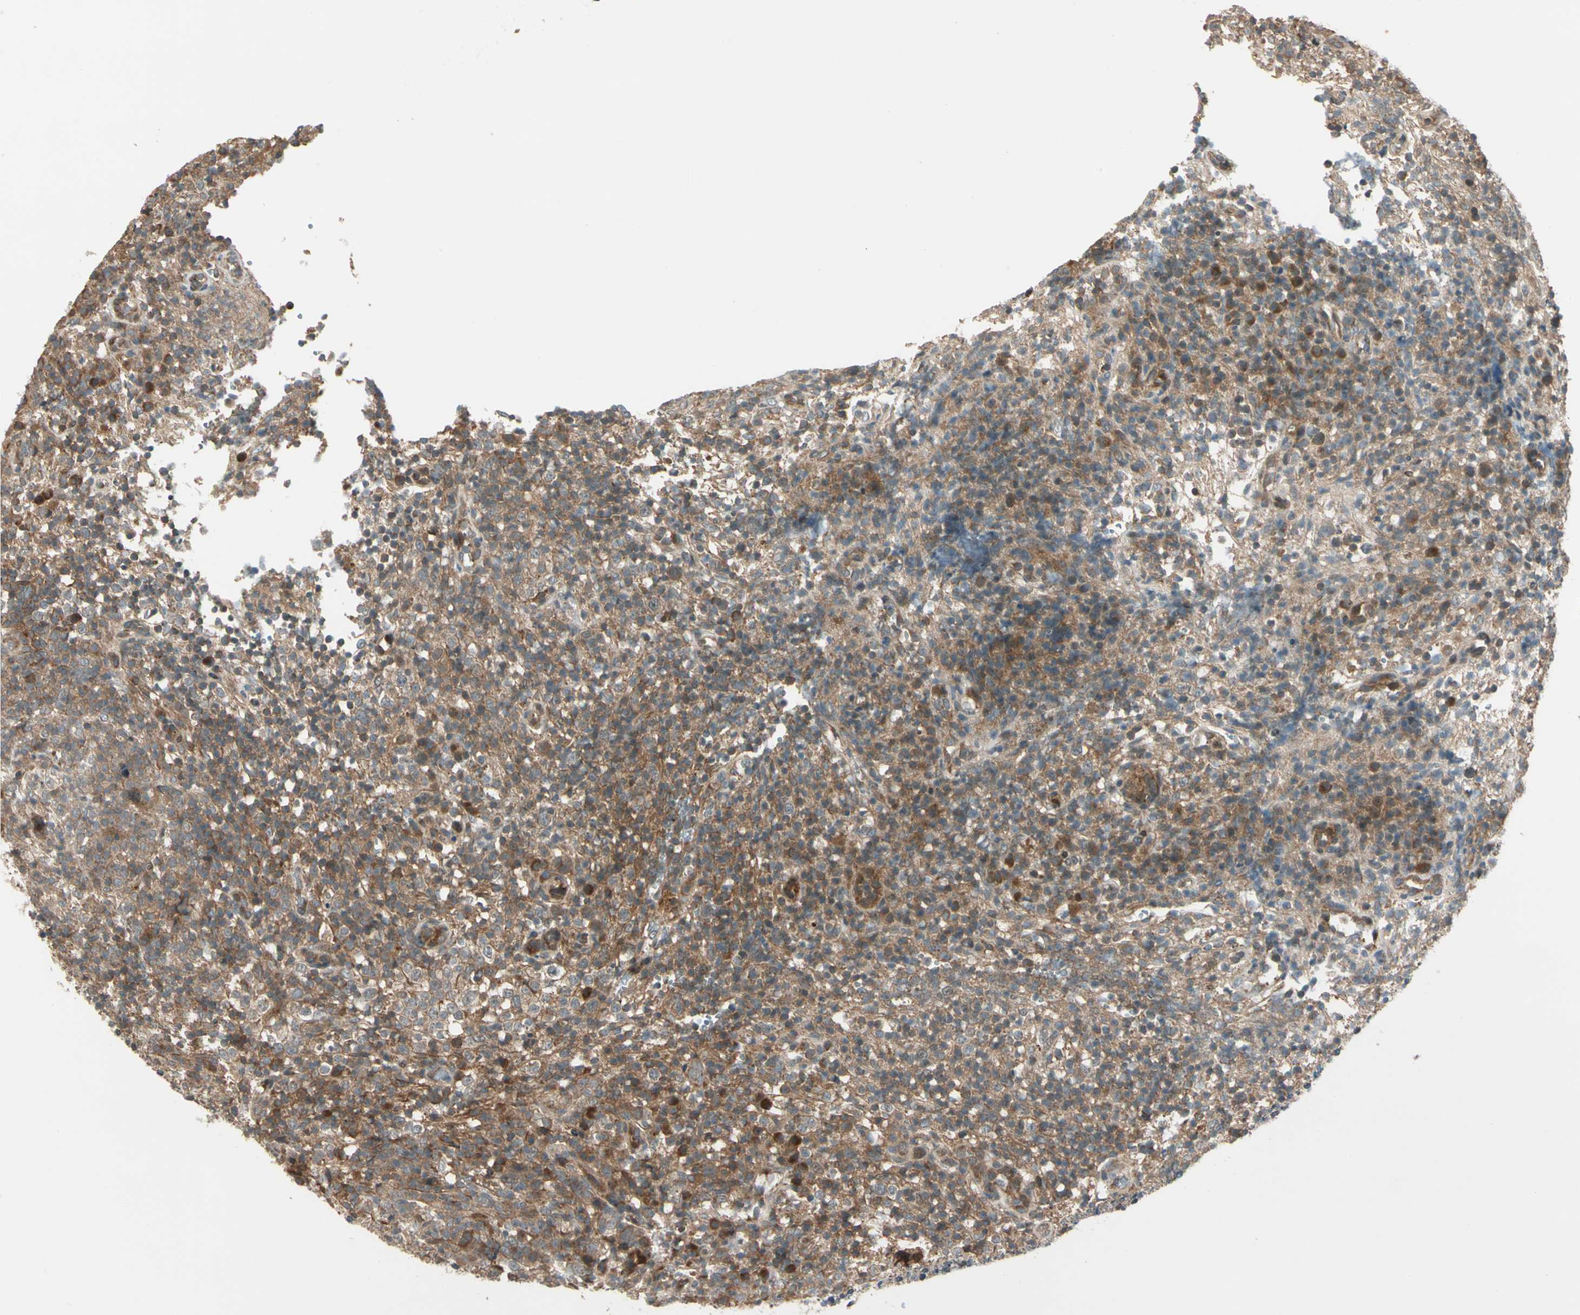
{"staining": {"intensity": "moderate", "quantity": ">75%", "location": "cytoplasmic/membranous"}, "tissue": "lymphoma", "cell_type": "Tumor cells", "image_type": "cancer", "snomed": [{"axis": "morphology", "description": "Malignant lymphoma, non-Hodgkin's type, High grade"}, {"axis": "topography", "description": "Lymph node"}], "caption": "High-grade malignant lymphoma, non-Hodgkin's type stained with a brown dye shows moderate cytoplasmic/membranous positive expression in approximately >75% of tumor cells.", "gene": "ACVR1C", "patient": {"sex": "female", "age": 76}}